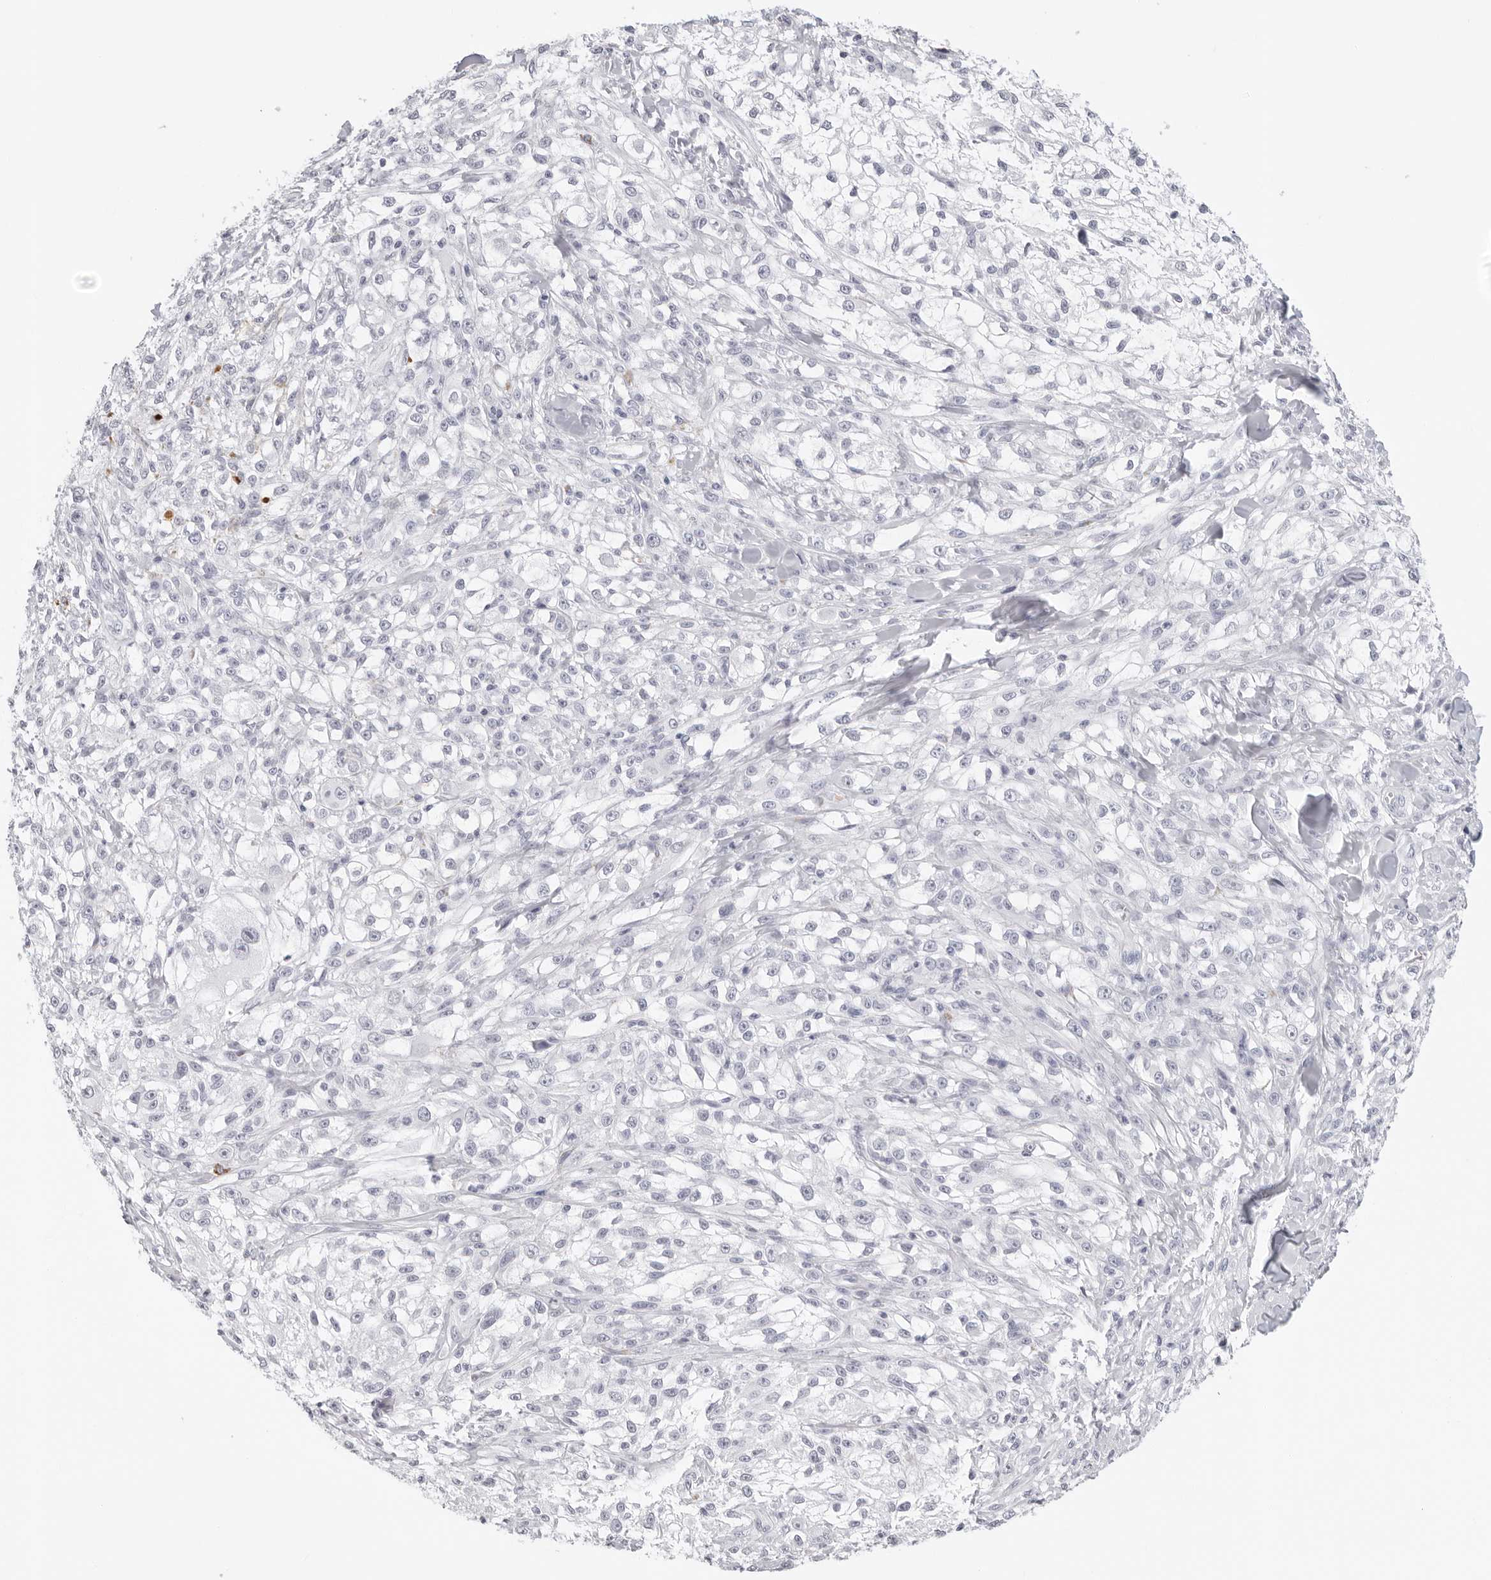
{"staining": {"intensity": "negative", "quantity": "none", "location": "none"}, "tissue": "melanoma", "cell_type": "Tumor cells", "image_type": "cancer", "snomed": [{"axis": "morphology", "description": "Malignant melanoma, NOS"}, {"axis": "topography", "description": "Skin of head"}], "caption": "This is an IHC histopathology image of melanoma. There is no staining in tumor cells.", "gene": "AGMAT", "patient": {"sex": "male", "age": 83}}